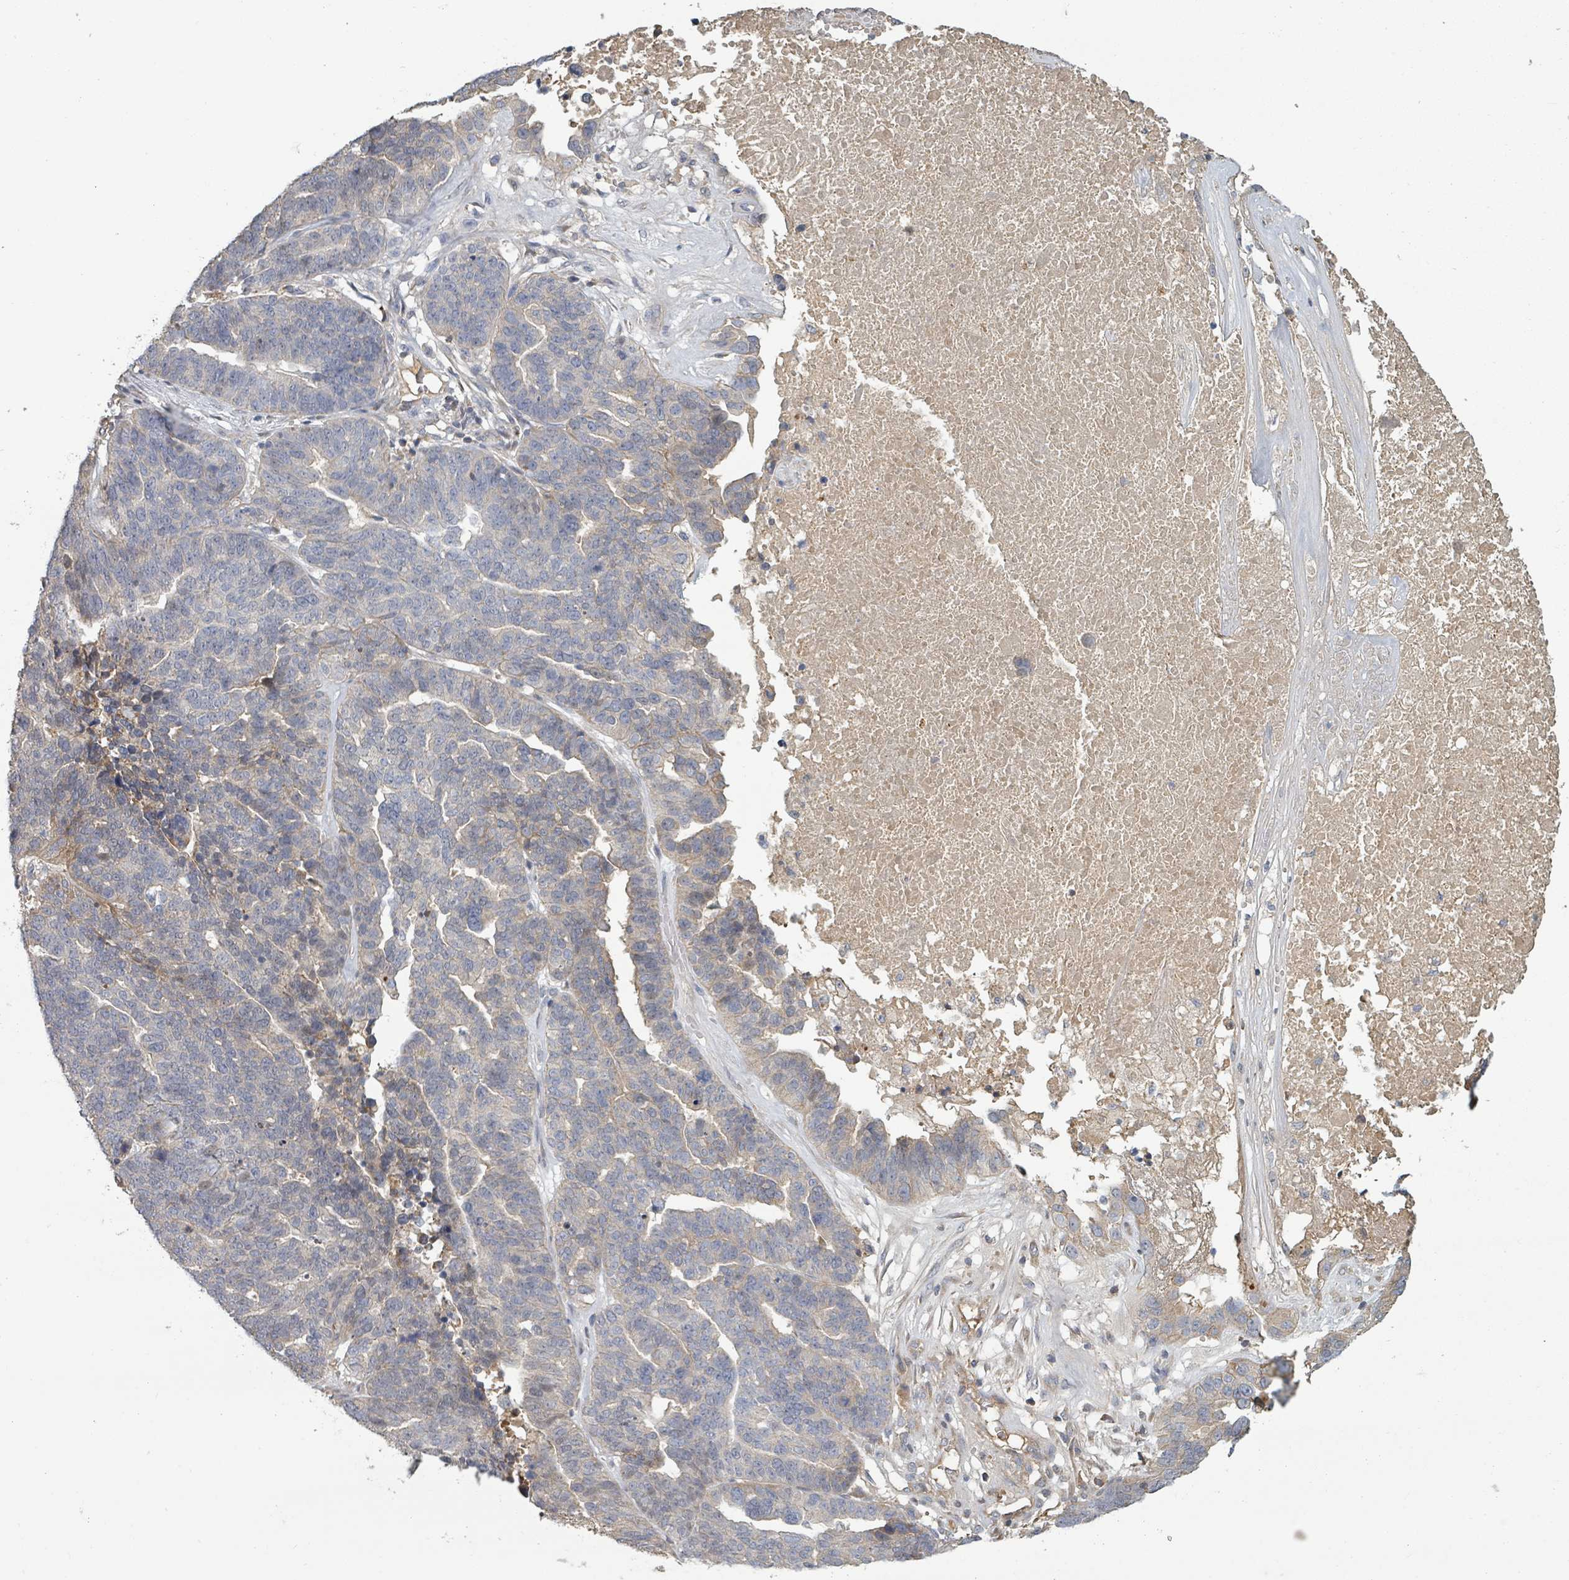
{"staining": {"intensity": "weak", "quantity": "<25%", "location": "cytoplasmic/membranous"}, "tissue": "ovarian cancer", "cell_type": "Tumor cells", "image_type": "cancer", "snomed": [{"axis": "morphology", "description": "Cystadenocarcinoma, serous, NOS"}, {"axis": "topography", "description": "Ovary"}], "caption": "Immunohistochemistry (IHC) of ovarian cancer (serous cystadenocarcinoma) shows no staining in tumor cells.", "gene": "GABBR1", "patient": {"sex": "female", "age": 59}}